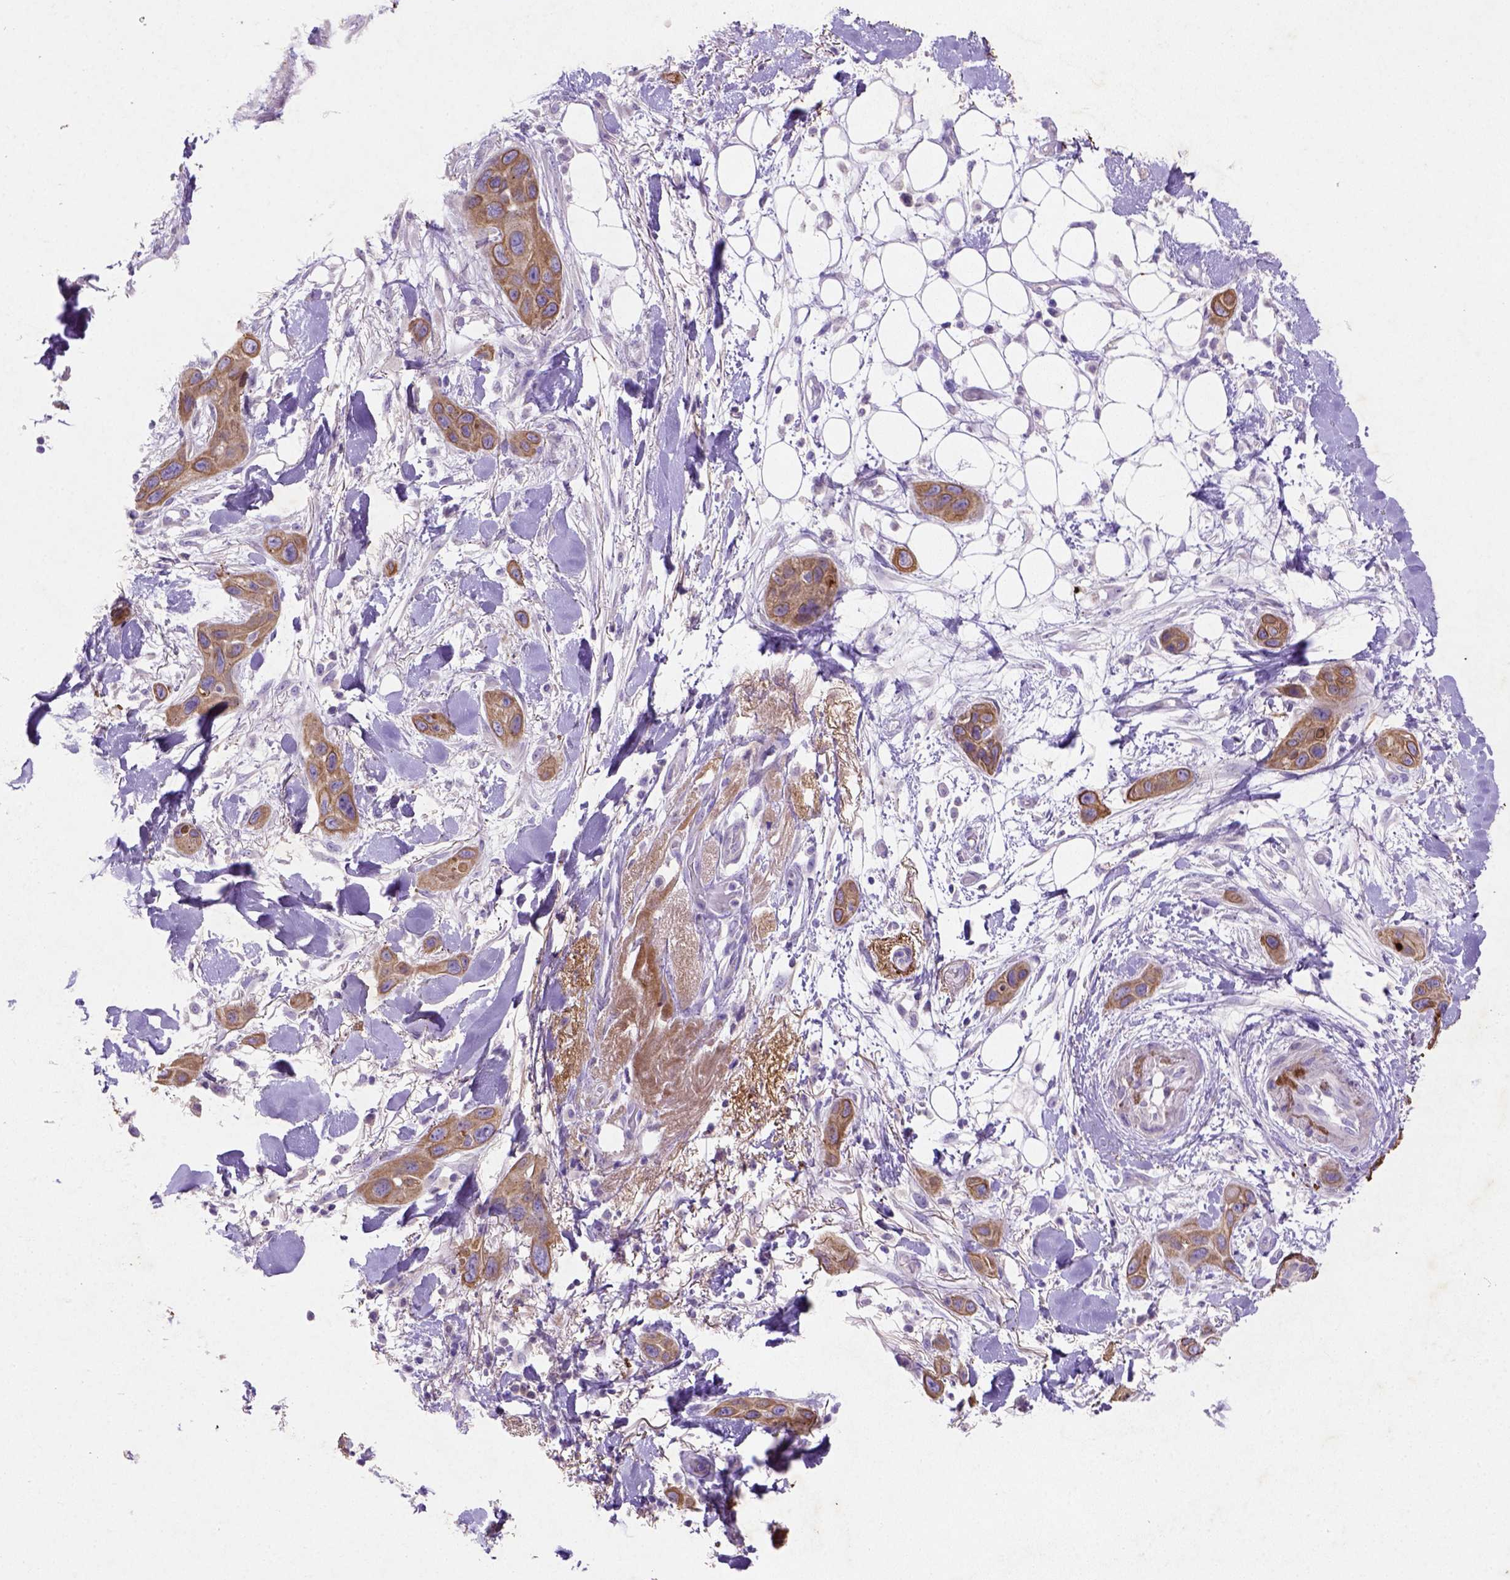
{"staining": {"intensity": "moderate", "quantity": ">75%", "location": "cytoplasmic/membranous"}, "tissue": "skin cancer", "cell_type": "Tumor cells", "image_type": "cancer", "snomed": [{"axis": "morphology", "description": "Squamous cell carcinoma, NOS"}, {"axis": "topography", "description": "Skin"}], "caption": "Immunohistochemistry of skin squamous cell carcinoma exhibits medium levels of moderate cytoplasmic/membranous positivity in about >75% of tumor cells. Using DAB (3,3'-diaminobenzidine) (brown) and hematoxylin (blue) stains, captured at high magnification using brightfield microscopy.", "gene": "NUDT2", "patient": {"sex": "male", "age": 79}}